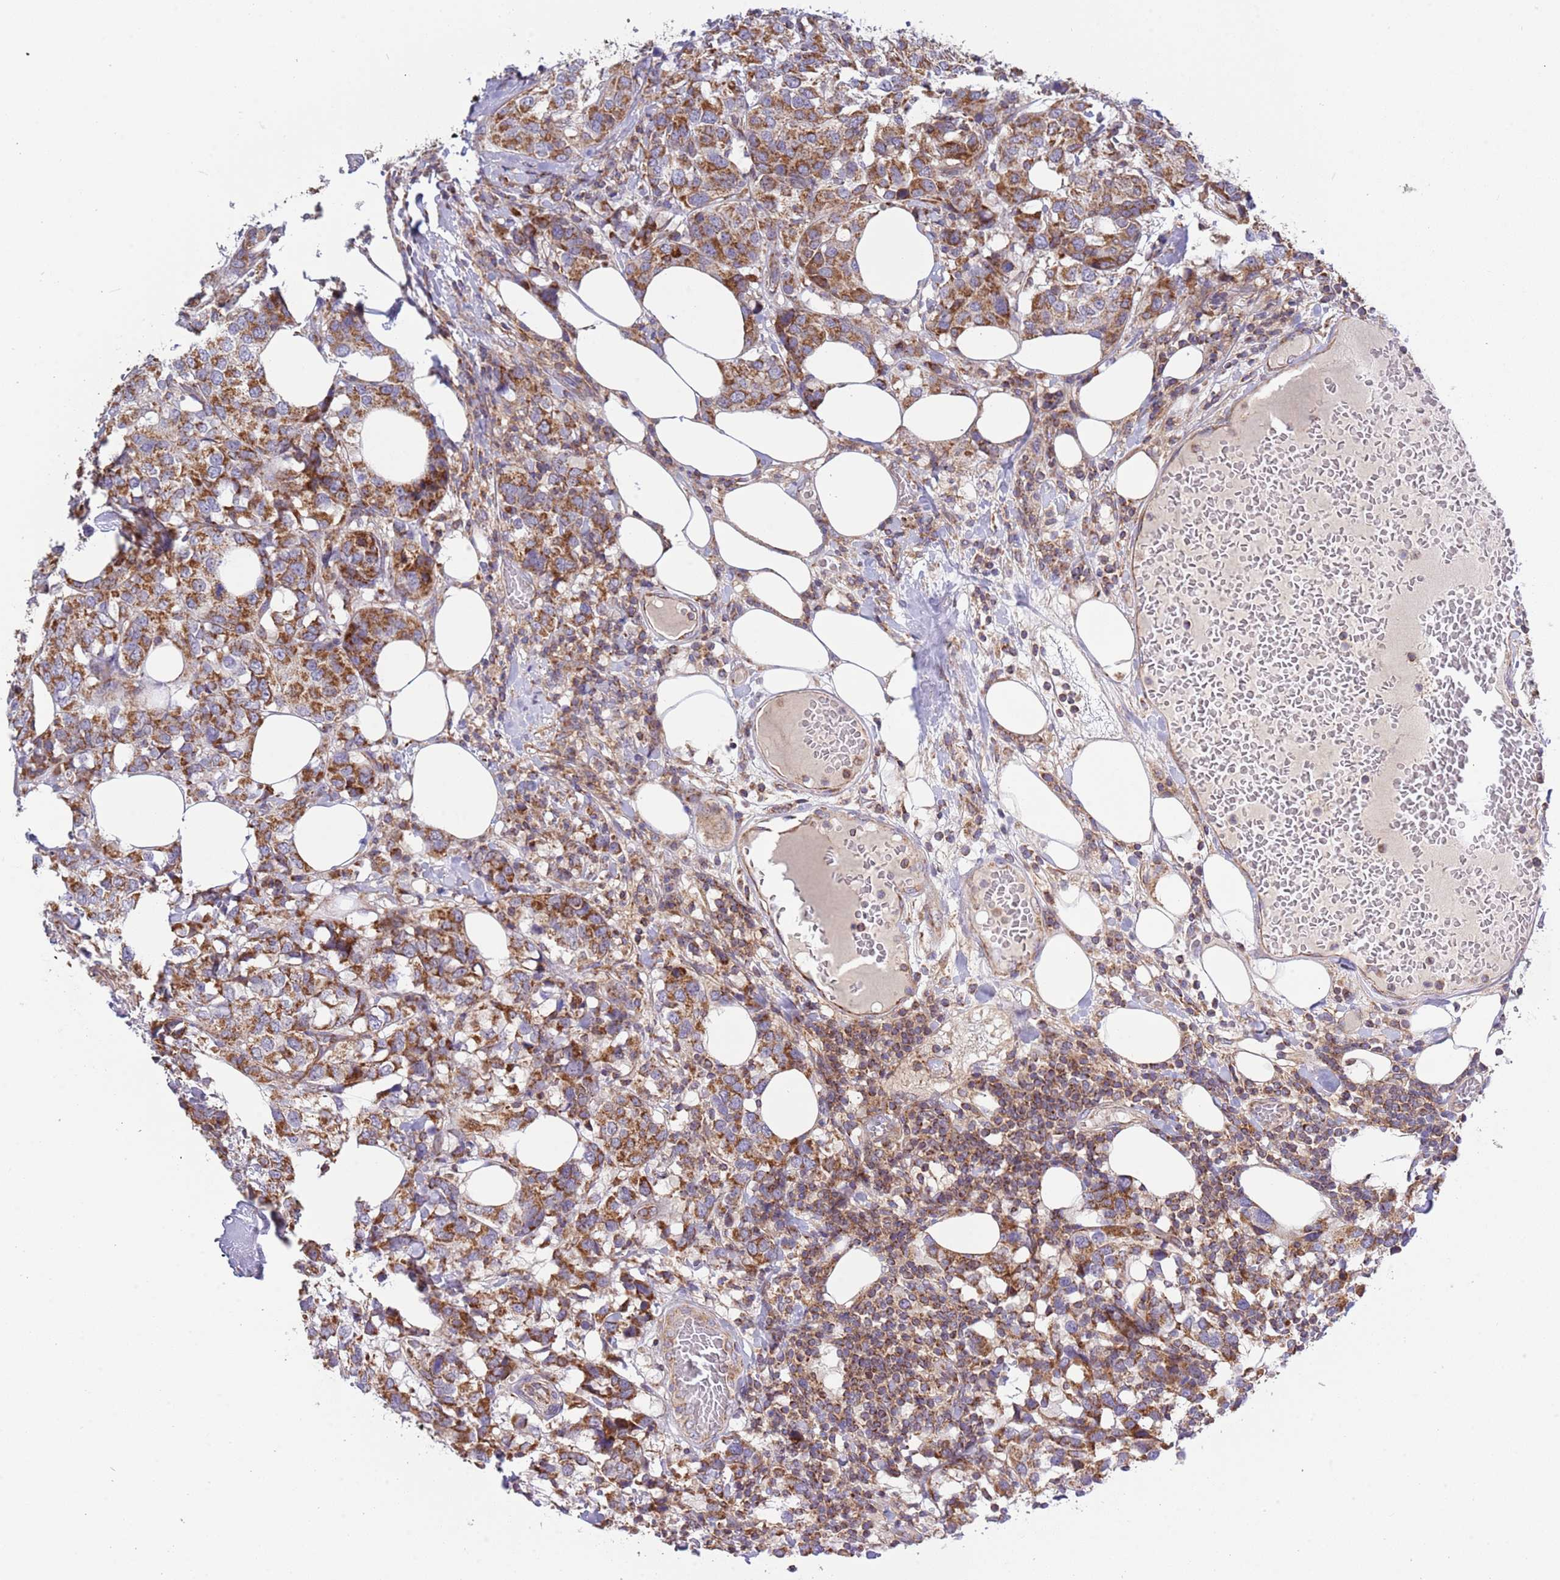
{"staining": {"intensity": "moderate", "quantity": ">75%", "location": "cytoplasmic/membranous"}, "tissue": "breast cancer", "cell_type": "Tumor cells", "image_type": "cancer", "snomed": [{"axis": "morphology", "description": "Lobular carcinoma"}, {"axis": "topography", "description": "Breast"}], "caption": "A micrograph showing moderate cytoplasmic/membranous staining in approximately >75% of tumor cells in breast cancer, as visualized by brown immunohistochemical staining.", "gene": "IRS4", "patient": {"sex": "female", "age": 59}}